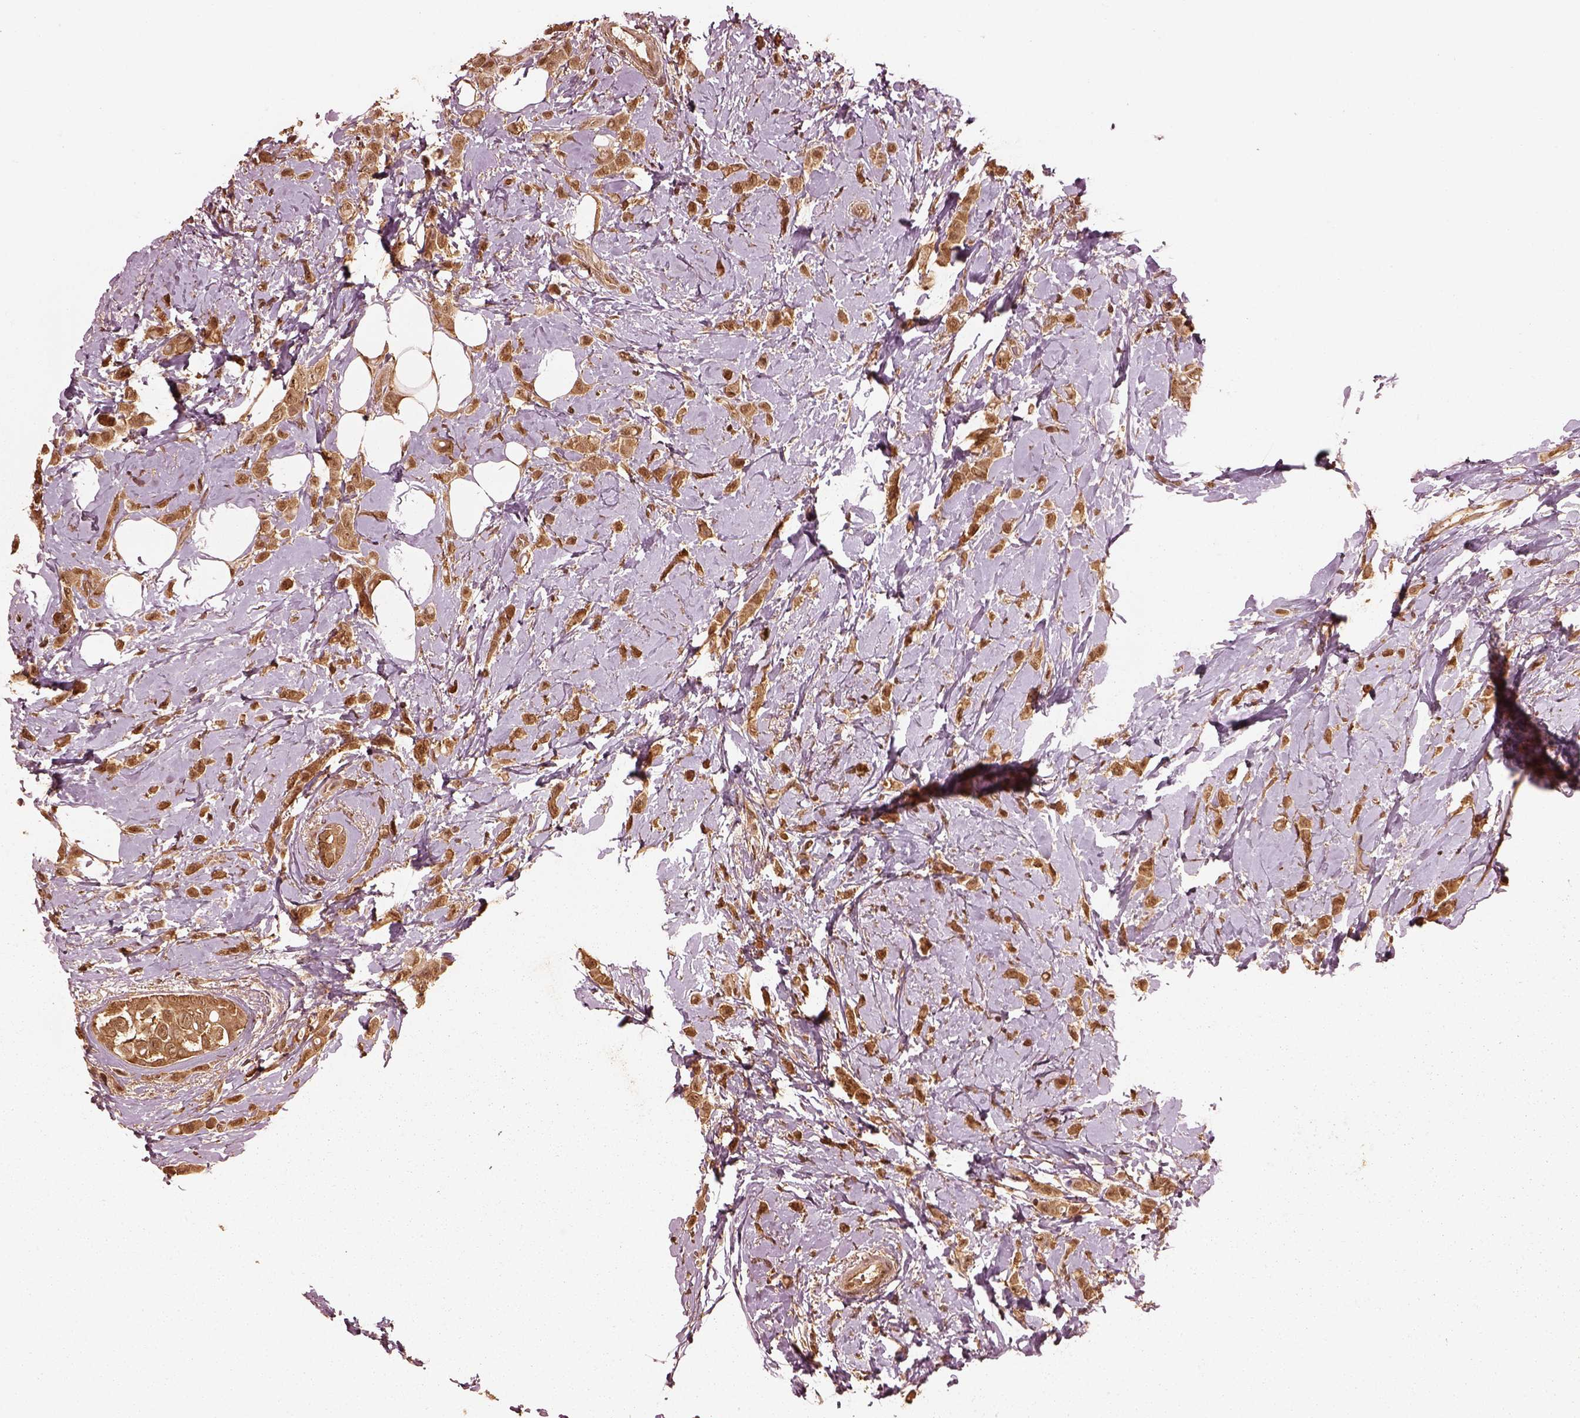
{"staining": {"intensity": "moderate", "quantity": "25%-75%", "location": "cytoplasmic/membranous,nuclear"}, "tissue": "breast cancer", "cell_type": "Tumor cells", "image_type": "cancer", "snomed": [{"axis": "morphology", "description": "Lobular carcinoma"}, {"axis": "topography", "description": "Breast"}], "caption": "Breast cancer (lobular carcinoma) was stained to show a protein in brown. There is medium levels of moderate cytoplasmic/membranous and nuclear expression in approximately 25%-75% of tumor cells.", "gene": "PSMC5", "patient": {"sex": "female", "age": 66}}